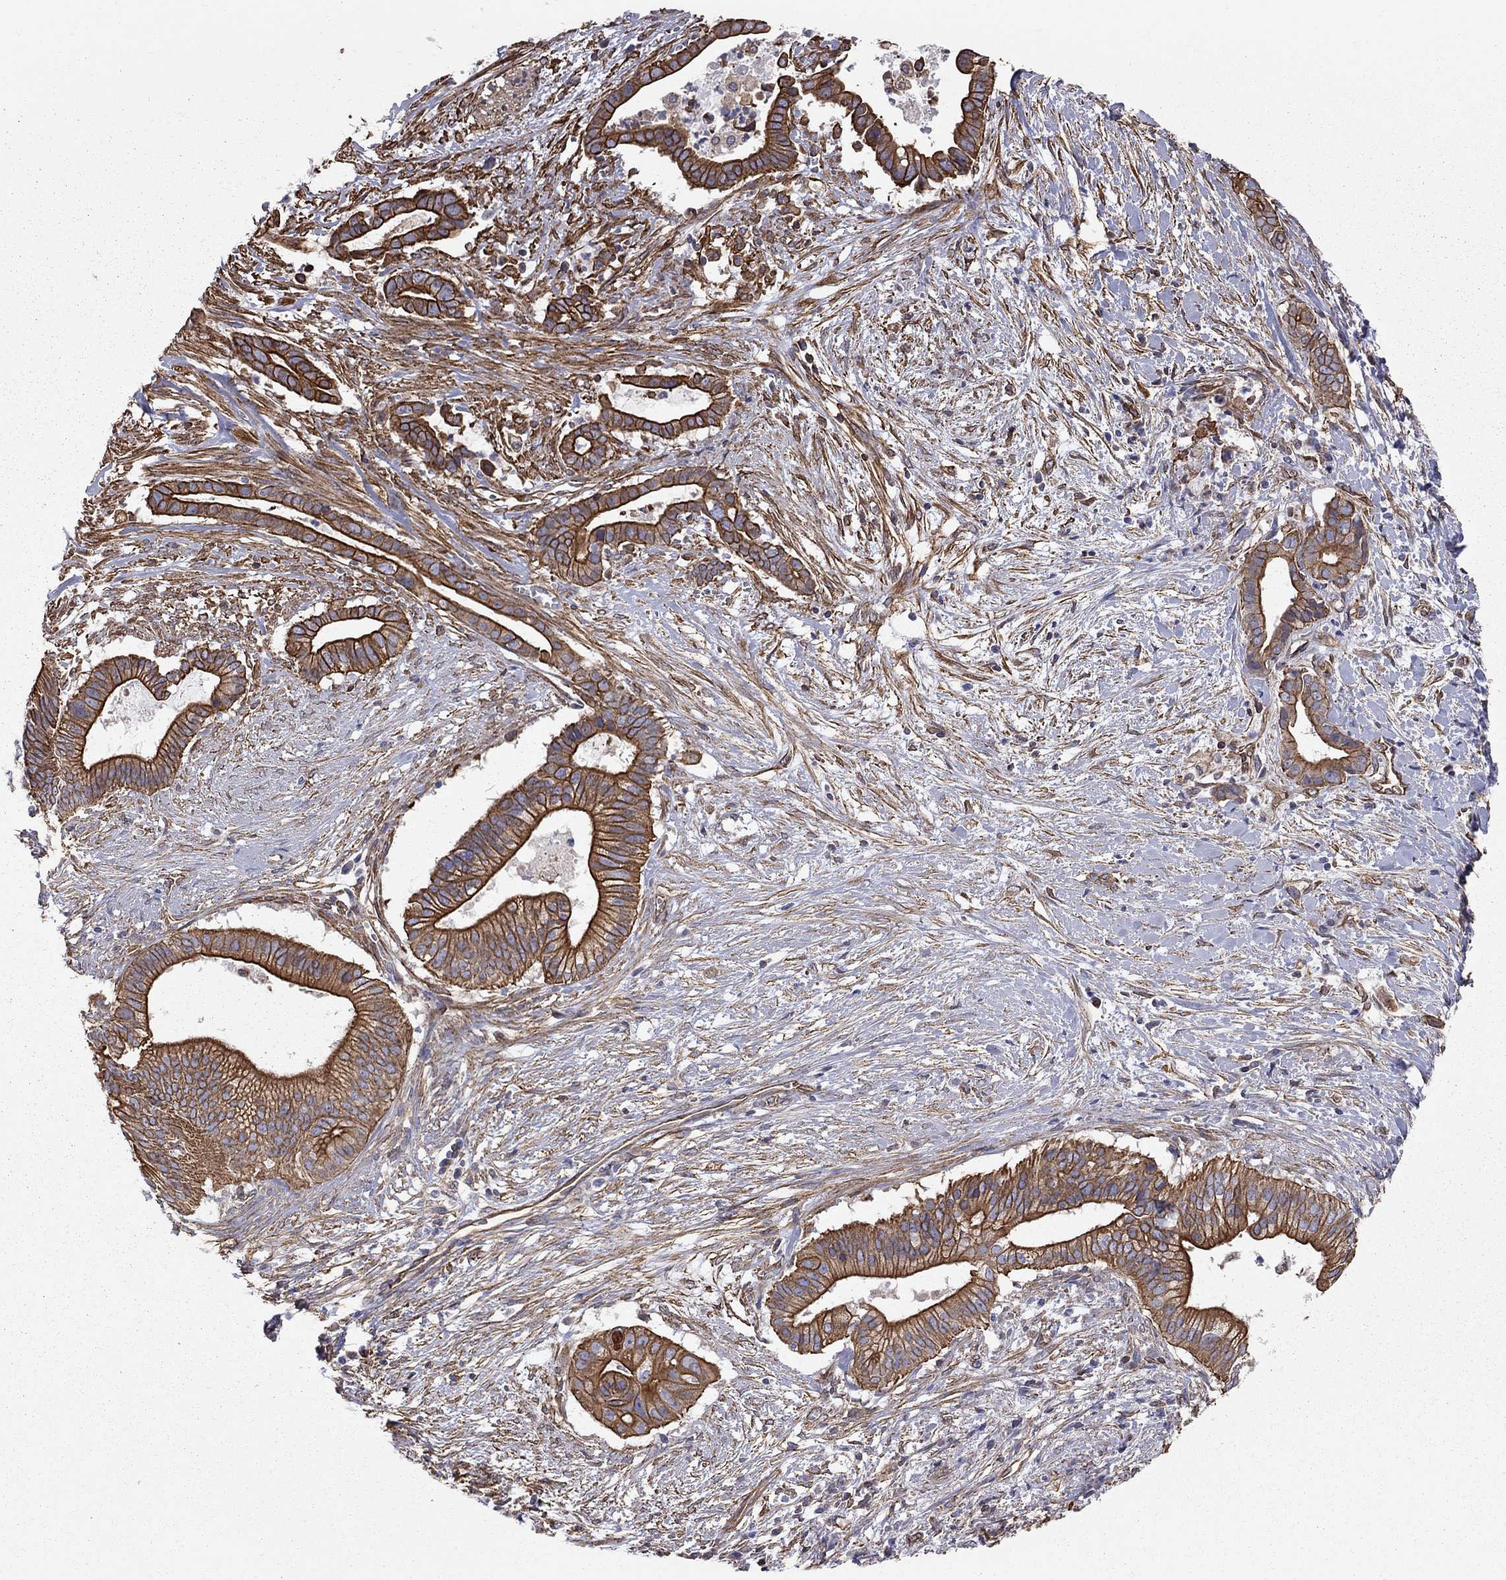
{"staining": {"intensity": "strong", "quantity": ">75%", "location": "cytoplasmic/membranous"}, "tissue": "pancreatic cancer", "cell_type": "Tumor cells", "image_type": "cancer", "snomed": [{"axis": "morphology", "description": "Adenocarcinoma, NOS"}, {"axis": "topography", "description": "Pancreas"}], "caption": "DAB (3,3'-diaminobenzidine) immunohistochemical staining of pancreatic cancer (adenocarcinoma) exhibits strong cytoplasmic/membranous protein expression in approximately >75% of tumor cells. (DAB IHC, brown staining for protein, blue staining for nuclei).", "gene": "BICDL2", "patient": {"sex": "male", "age": 61}}